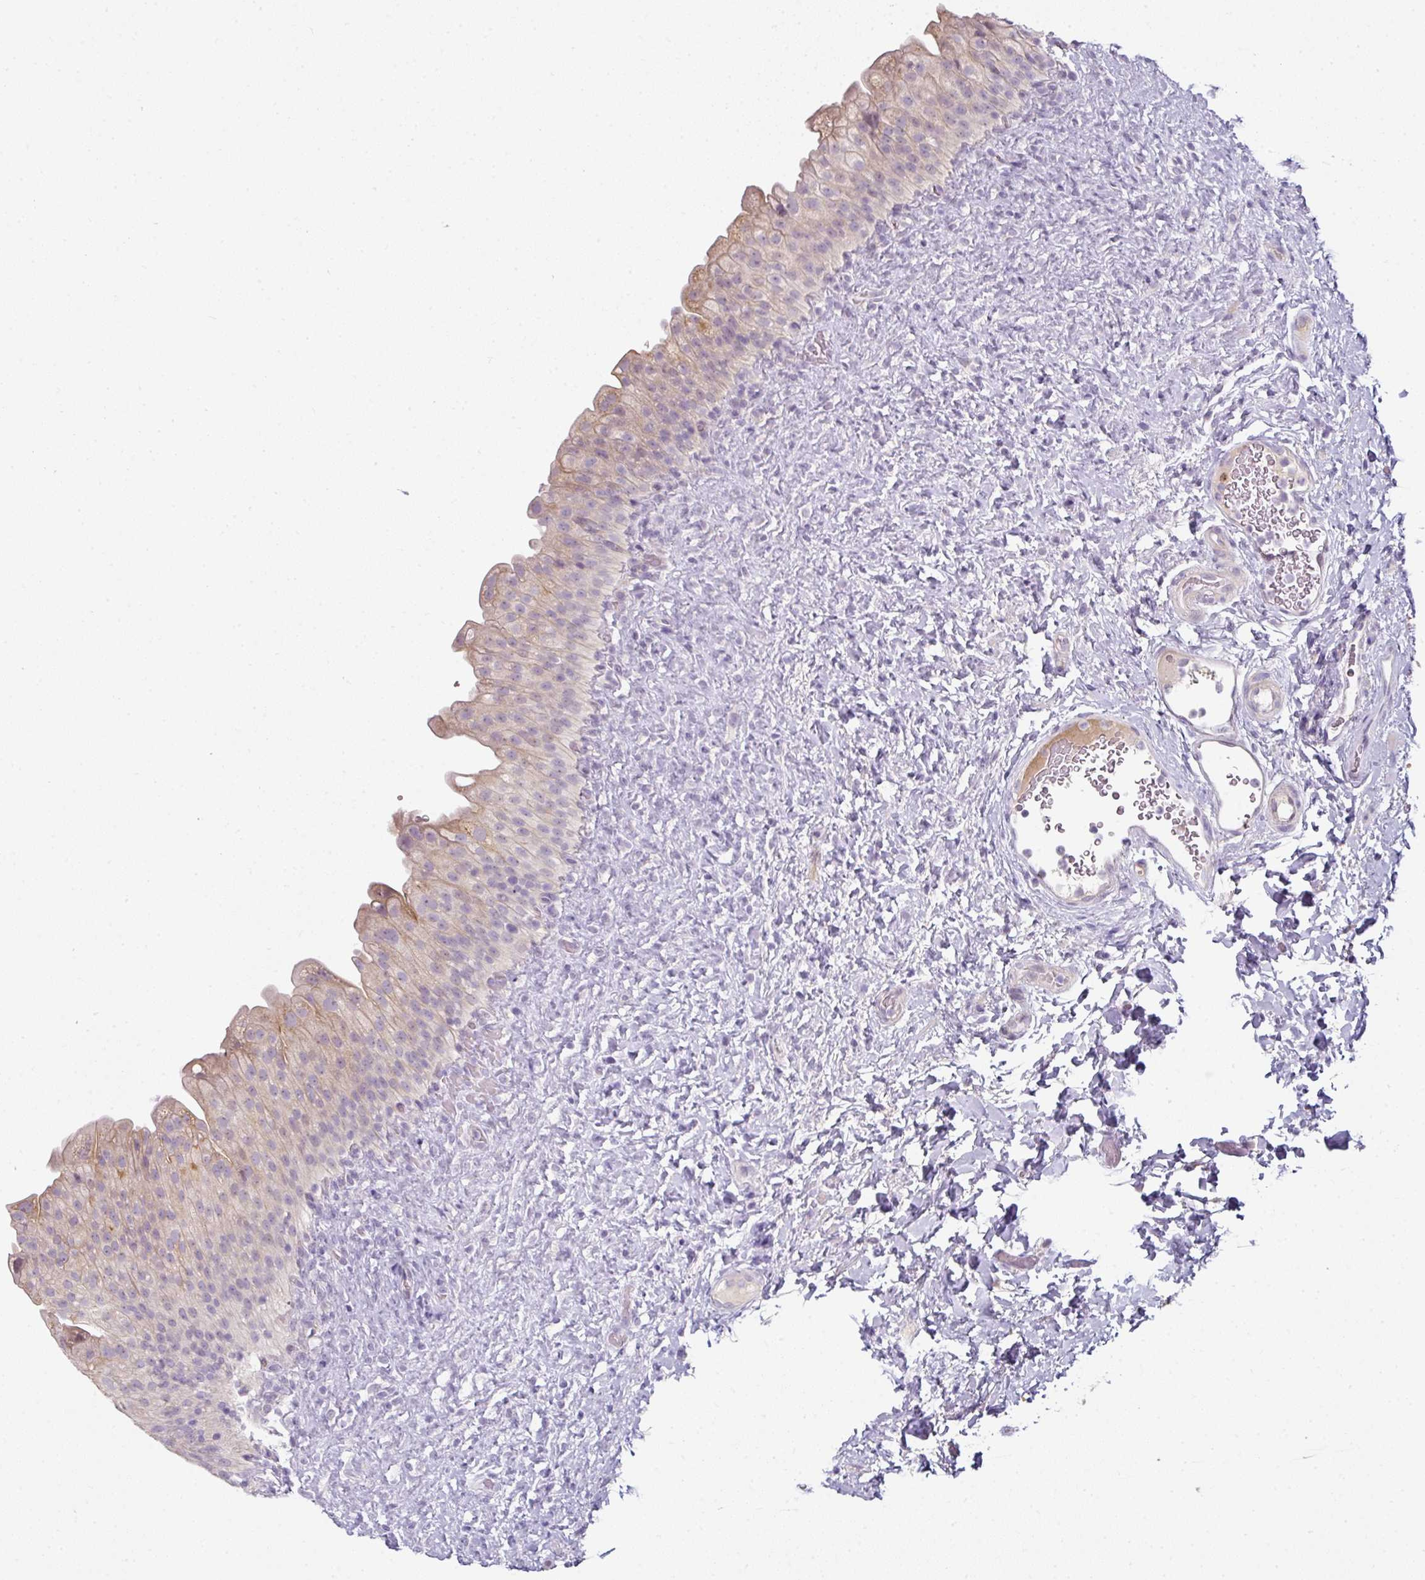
{"staining": {"intensity": "weak", "quantity": "25%-75%", "location": "cytoplasmic/membranous"}, "tissue": "urinary bladder", "cell_type": "Urothelial cells", "image_type": "normal", "snomed": [{"axis": "morphology", "description": "Normal tissue, NOS"}, {"axis": "topography", "description": "Urinary bladder"}], "caption": "Protein staining of unremarkable urinary bladder displays weak cytoplasmic/membranous positivity in approximately 25%-75% of urothelial cells.", "gene": "FHAD1", "patient": {"sex": "female", "age": 27}}